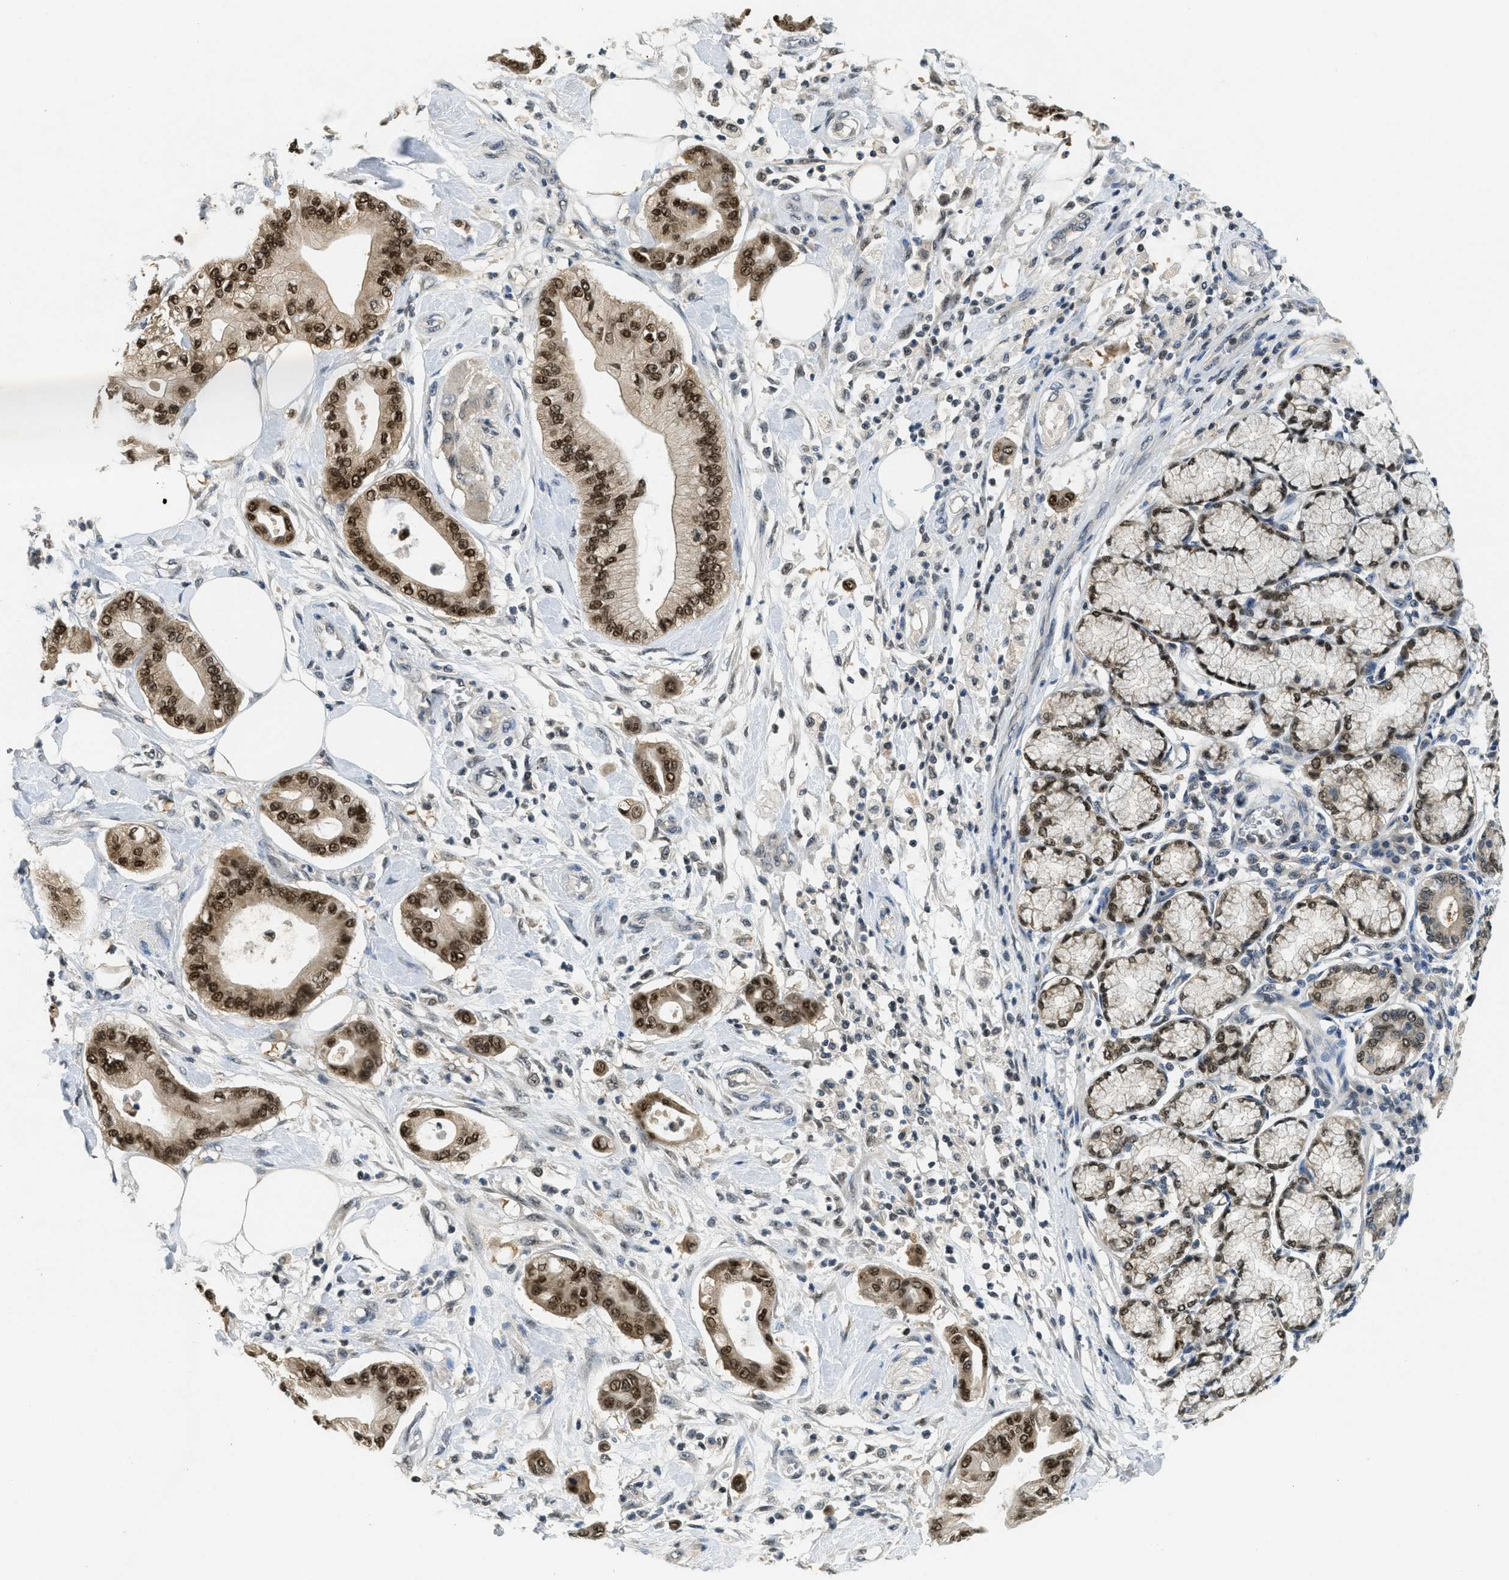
{"staining": {"intensity": "strong", "quantity": ">75%", "location": "cytoplasmic/membranous,nuclear"}, "tissue": "pancreatic cancer", "cell_type": "Tumor cells", "image_type": "cancer", "snomed": [{"axis": "morphology", "description": "Adenocarcinoma, NOS"}, {"axis": "morphology", "description": "Adenocarcinoma, metastatic, NOS"}, {"axis": "topography", "description": "Lymph node"}, {"axis": "topography", "description": "Pancreas"}, {"axis": "topography", "description": "Duodenum"}], "caption": "A high-resolution image shows immunohistochemistry (IHC) staining of adenocarcinoma (pancreatic), which reveals strong cytoplasmic/membranous and nuclear staining in about >75% of tumor cells.", "gene": "DNAJB1", "patient": {"sex": "female", "age": 64}}